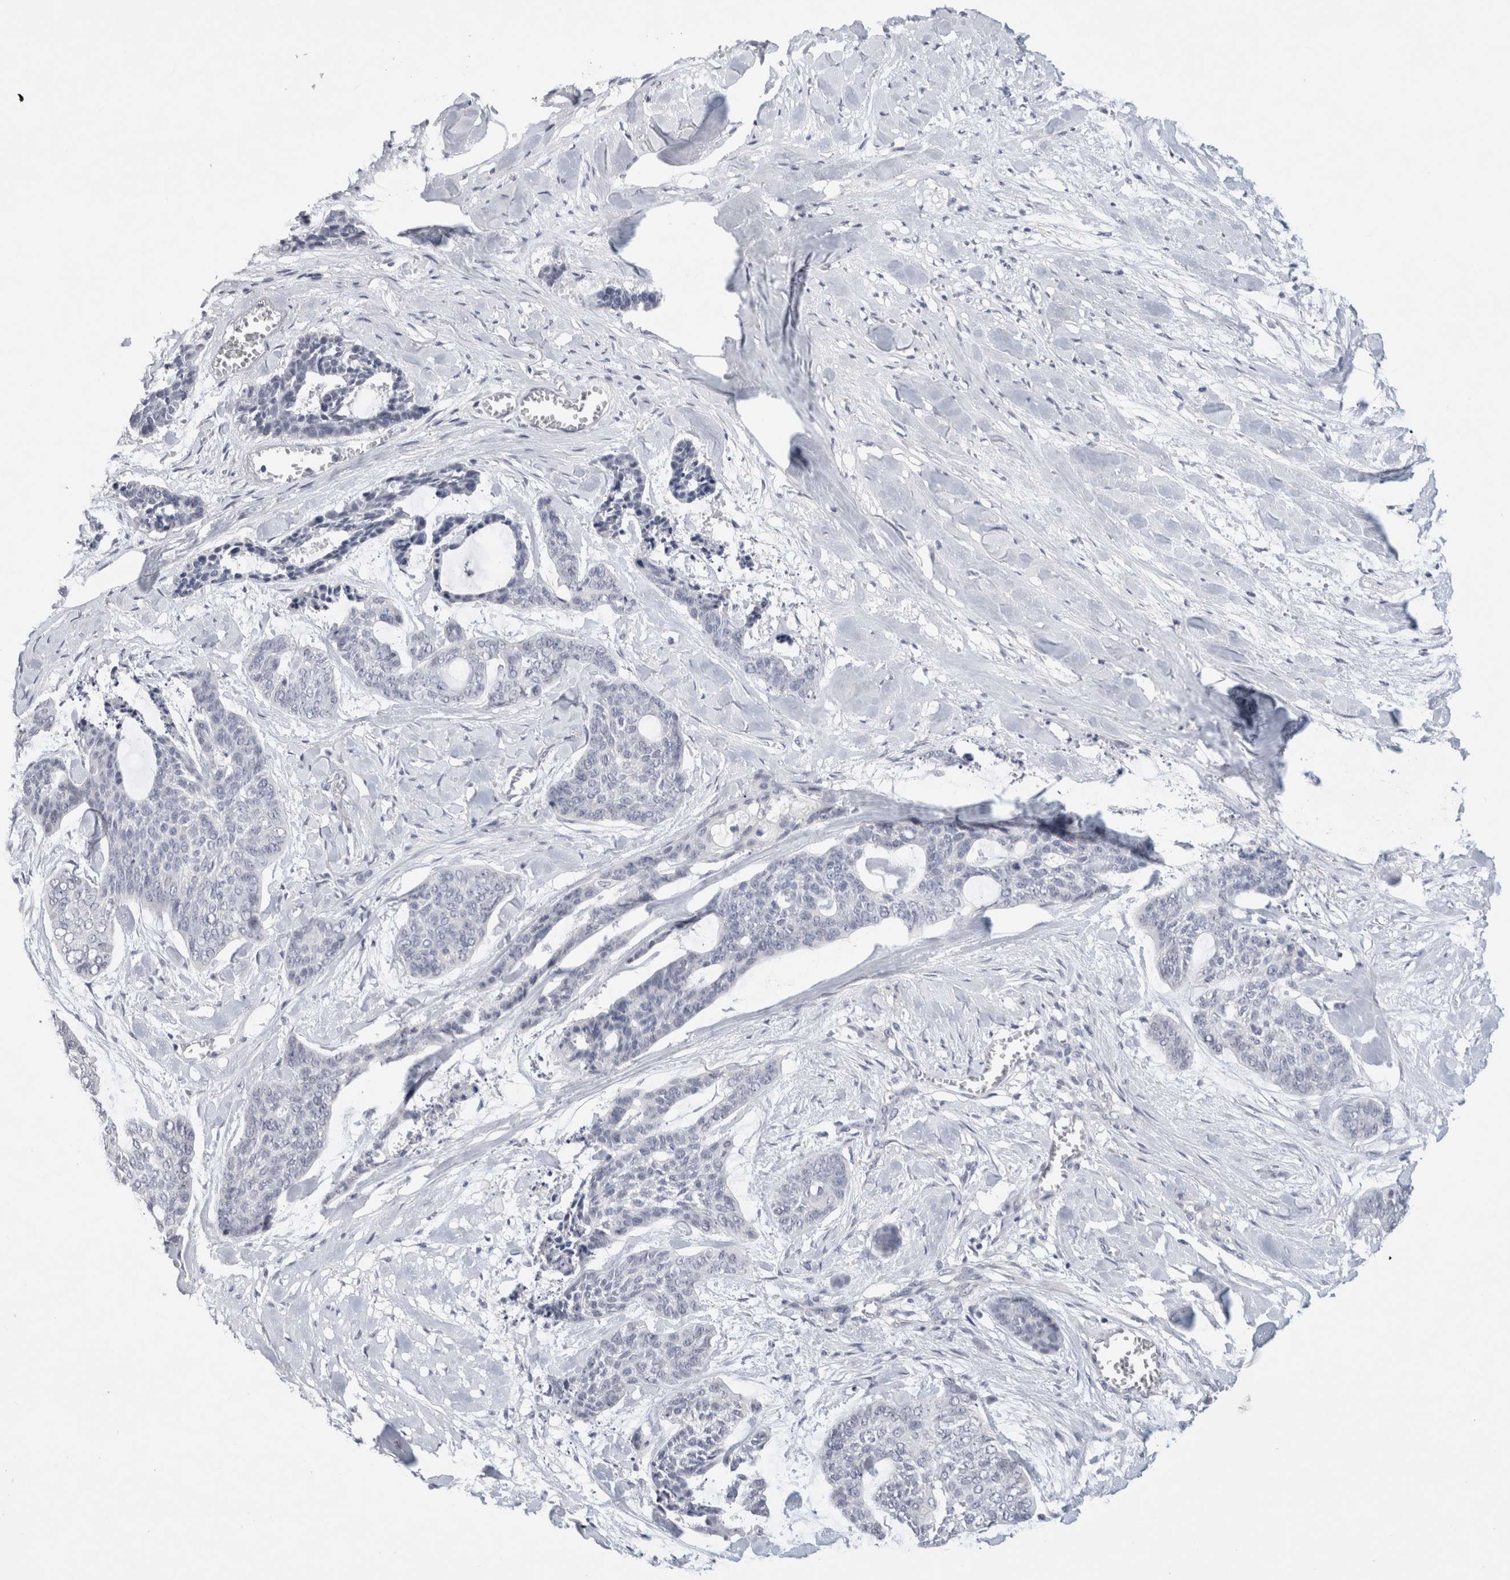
{"staining": {"intensity": "negative", "quantity": "none", "location": "none"}, "tissue": "skin cancer", "cell_type": "Tumor cells", "image_type": "cancer", "snomed": [{"axis": "morphology", "description": "Basal cell carcinoma"}, {"axis": "topography", "description": "Skin"}], "caption": "Skin cancer was stained to show a protein in brown. There is no significant staining in tumor cells.", "gene": "TONSL", "patient": {"sex": "female", "age": 64}}